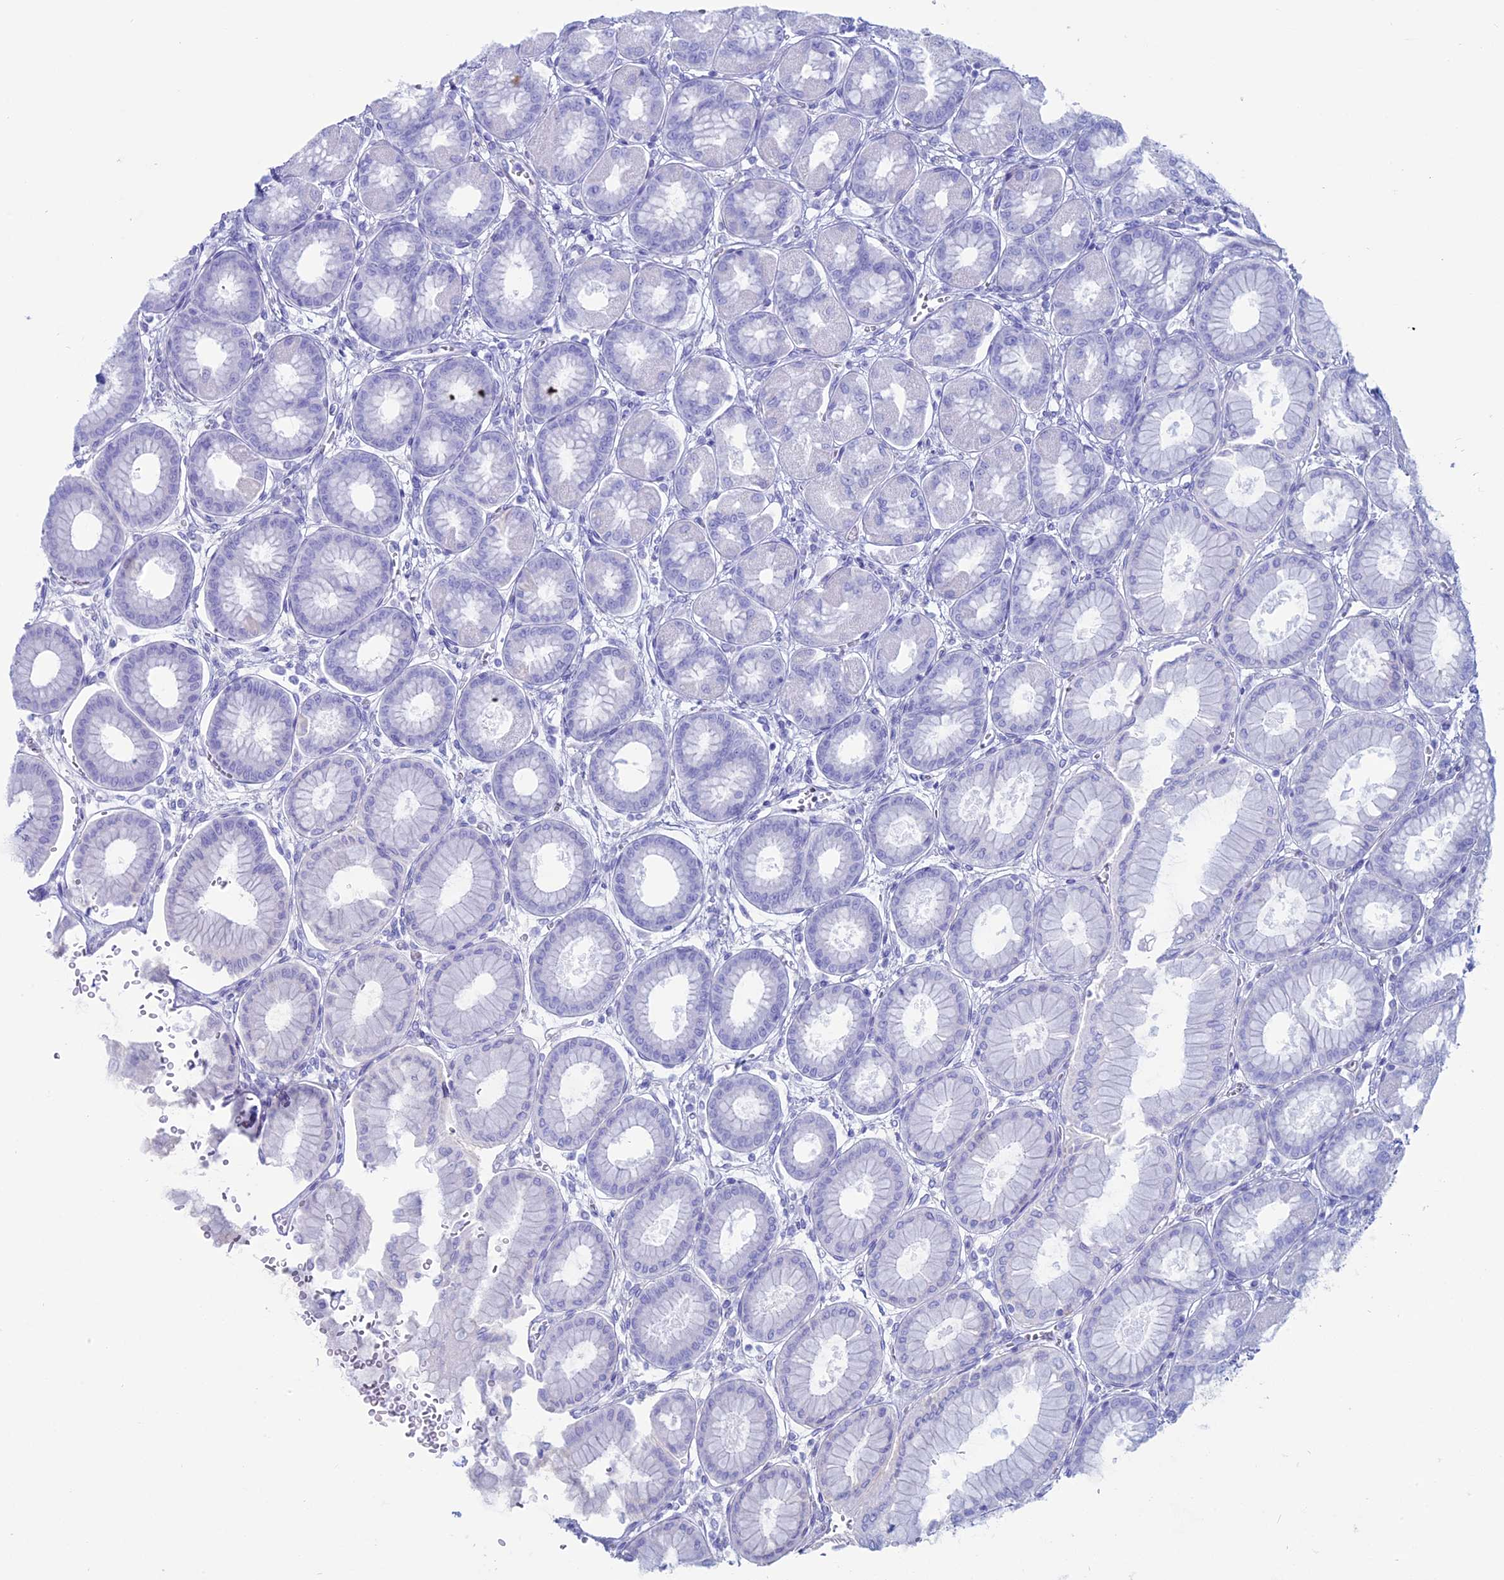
{"staining": {"intensity": "negative", "quantity": "none", "location": "none"}, "tissue": "stomach", "cell_type": "Glandular cells", "image_type": "normal", "snomed": [{"axis": "morphology", "description": "Normal tissue, NOS"}, {"axis": "topography", "description": "Stomach, upper"}], "caption": "This image is of normal stomach stained with IHC to label a protein in brown with the nuclei are counter-stained blue. There is no expression in glandular cells.", "gene": "OR2AE1", "patient": {"sex": "female", "age": 56}}